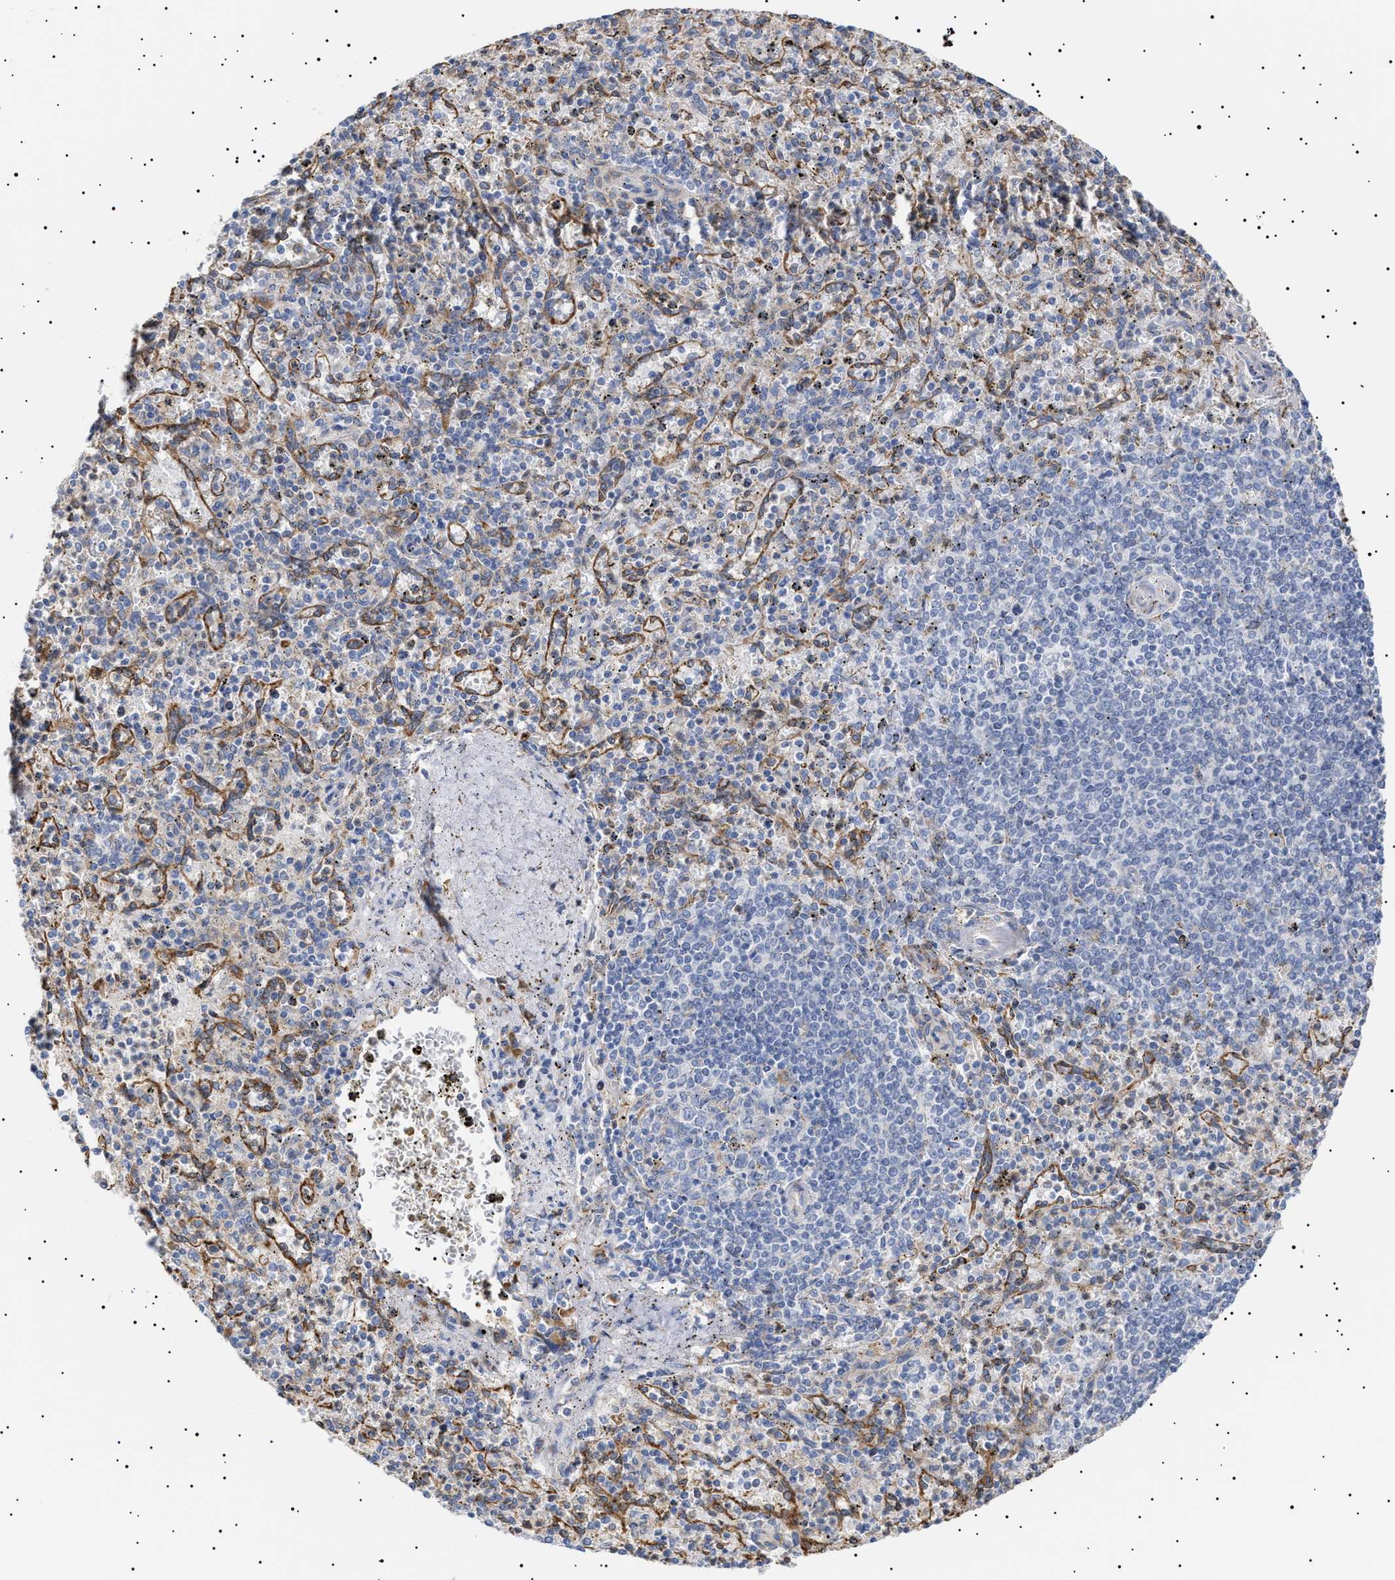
{"staining": {"intensity": "negative", "quantity": "none", "location": "none"}, "tissue": "spleen", "cell_type": "Cells in red pulp", "image_type": "normal", "snomed": [{"axis": "morphology", "description": "Normal tissue, NOS"}, {"axis": "topography", "description": "Spleen"}], "caption": "Immunohistochemistry (IHC) of benign spleen shows no staining in cells in red pulp. (Brightfield microscopy of DAB (3,3'-diaminobenzidine) IHC at high magnification).", "gene": "ERCC6L2", "patient": {"sex": "male", "age": 72}}